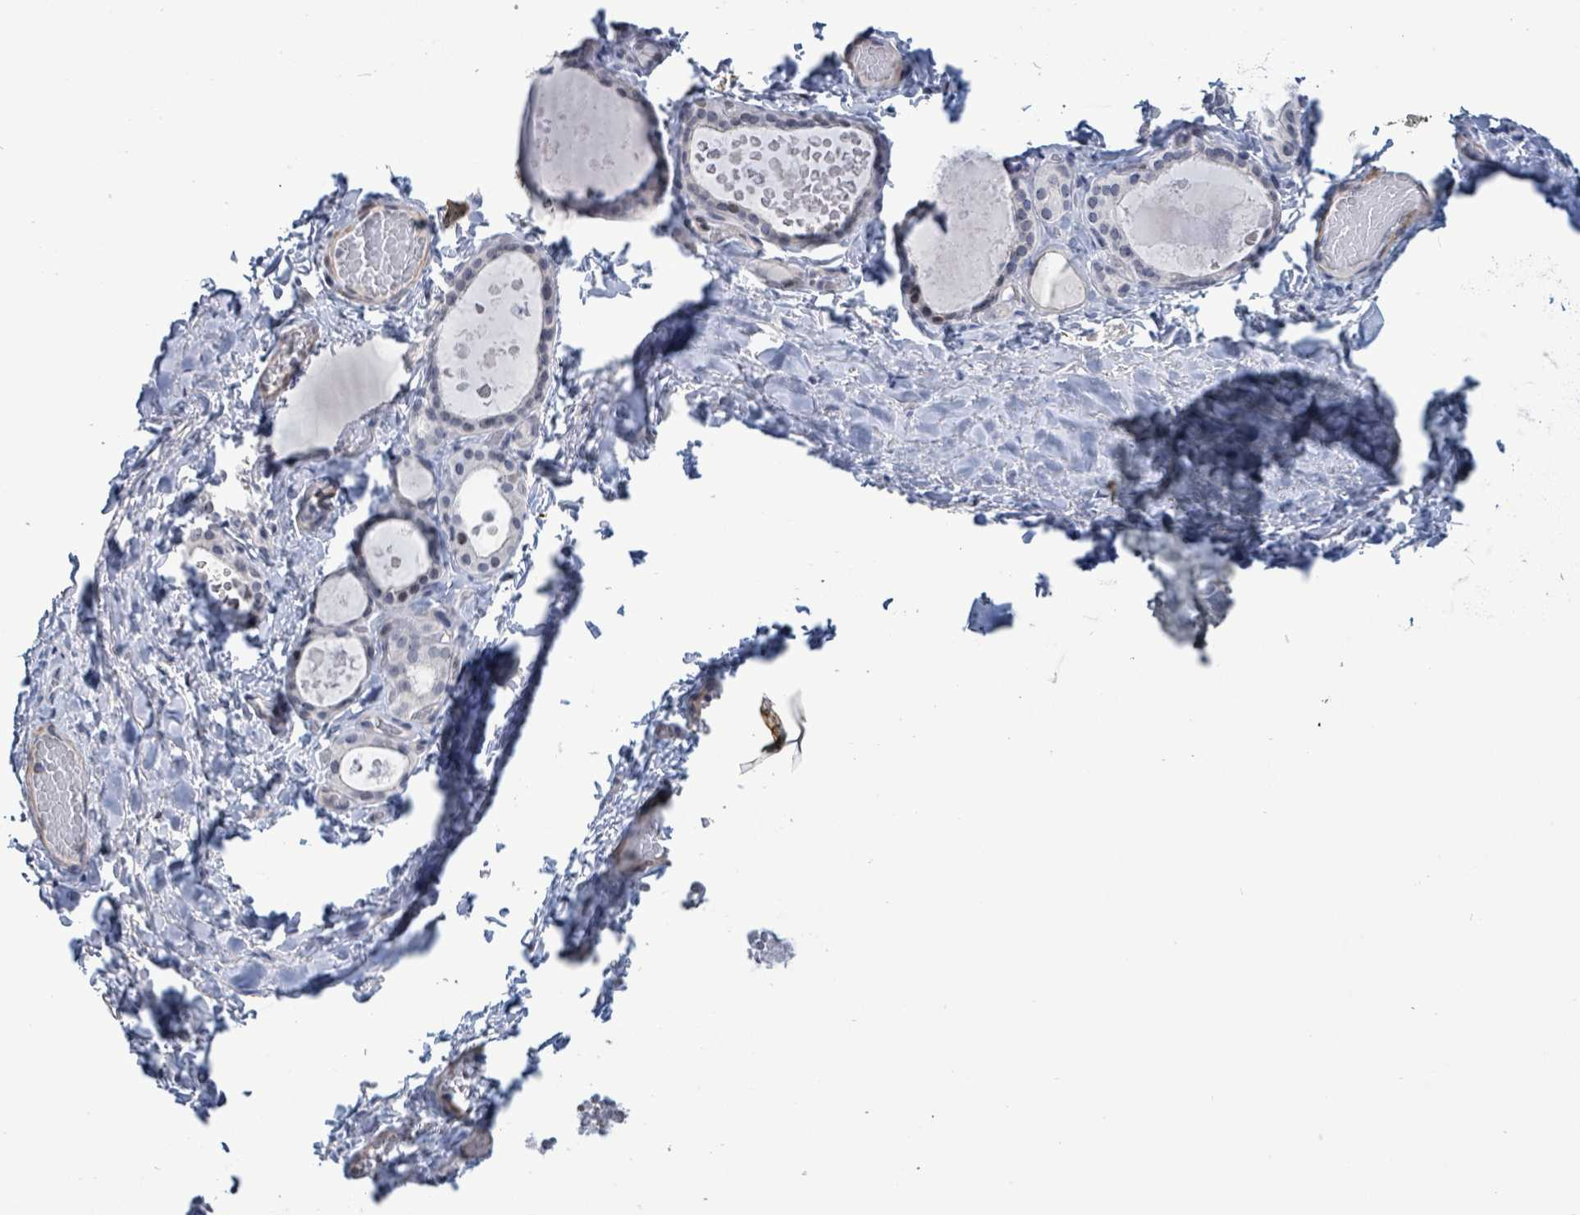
{"staining": {"intensity": "negative", "quantity": "none", "location": "none"}, "tissue": "thyroid gland", "cell_type": "Glandular cells", "image_type": "normal", "snomed": [{"axis": "morphology", "description": "Normal tissue, NOS"}, {"axis": "topography", "description": "Thyroid gland"}], "caption": "There is no significant expression in glandular cells of thyroid gland. Brightfield microscopy of immunohistochemistry stained with DAB (3,3'-diaminobenzidine) (brown) and hematoxylin (blue), captured at high magnification.", "gene": "NTN3", "patient": {"sex": "female", "age": 46}}